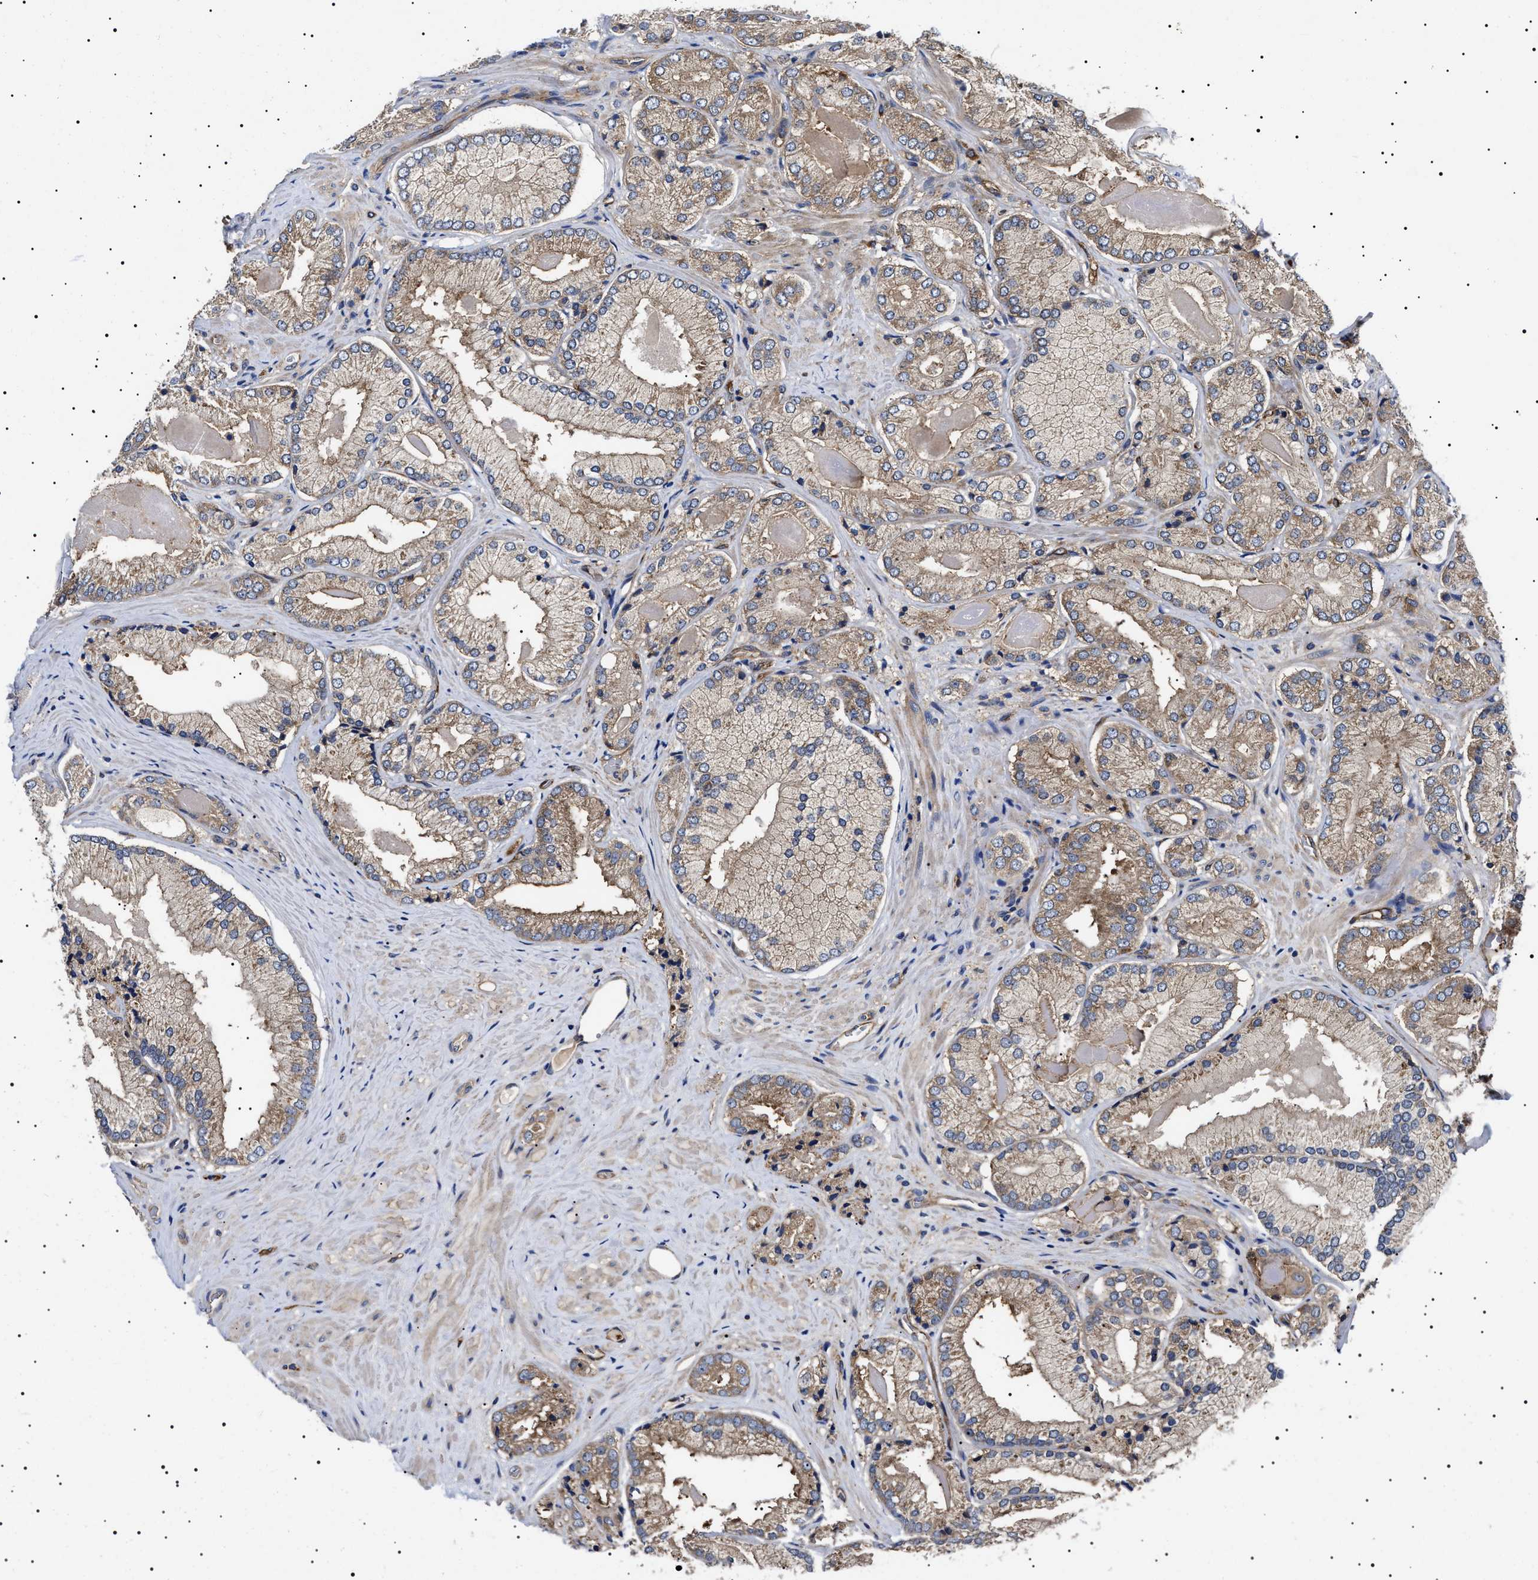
{"staining": {"intensity": "weak", "quantity": ">75%", "location": "cytoplasmic/membranous"}, "tissue": "prostate cancer", "cell_type": "Tumor cells", "image_type": "cancer", "snomed": [{"axis": "morphology", "description": "Adenocarcinoma, Low grade"}, {"axis": "topography", "description": "Prostate"}], "caption": "Human prostate low-grade adenocarcinoma stained with a brown dye displays weak cytoplasmic/membranous positive expression in approximately >75% of tumor cells.", "gene": "TPP2", "patient": {"sex": "male", "age": 65}}